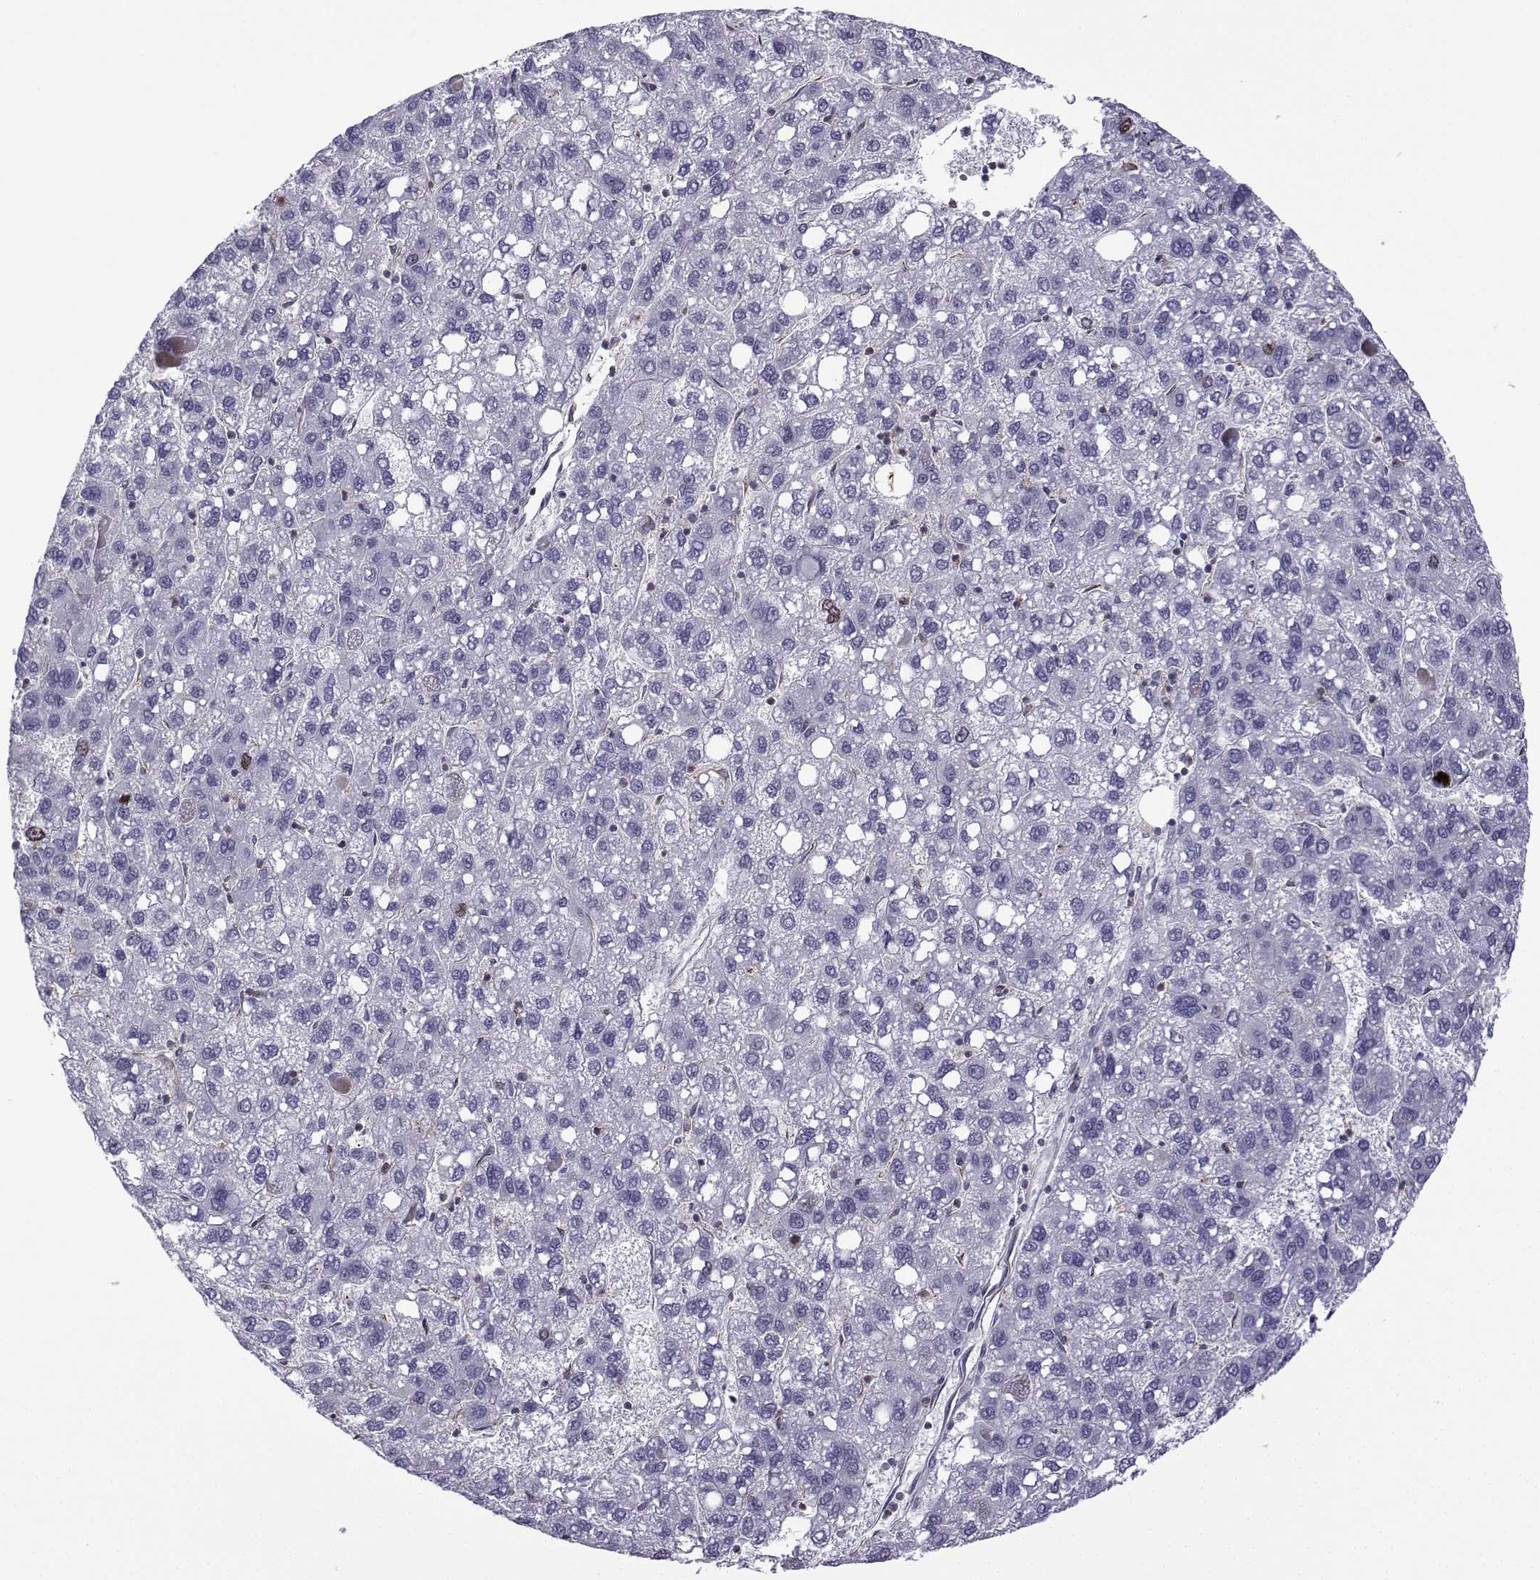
{"staining": {"intensity": "negative", "quantity": "none", "location": "none"}, "tissue": "liver cancer", "cell_type": "Tumor cells", "image_type": "cancer", "snomed": [{"axis": "morphology", "description": "Carcinoma, Hepatocellular, NOS"}, {"axis": "topography", "description": "Liver"}], "caption": "The histopathology image shows no significant expression in tumor cells of liver cancer.", "gene": "INCENP", "patient": {"sex": "female", "age": 82}}